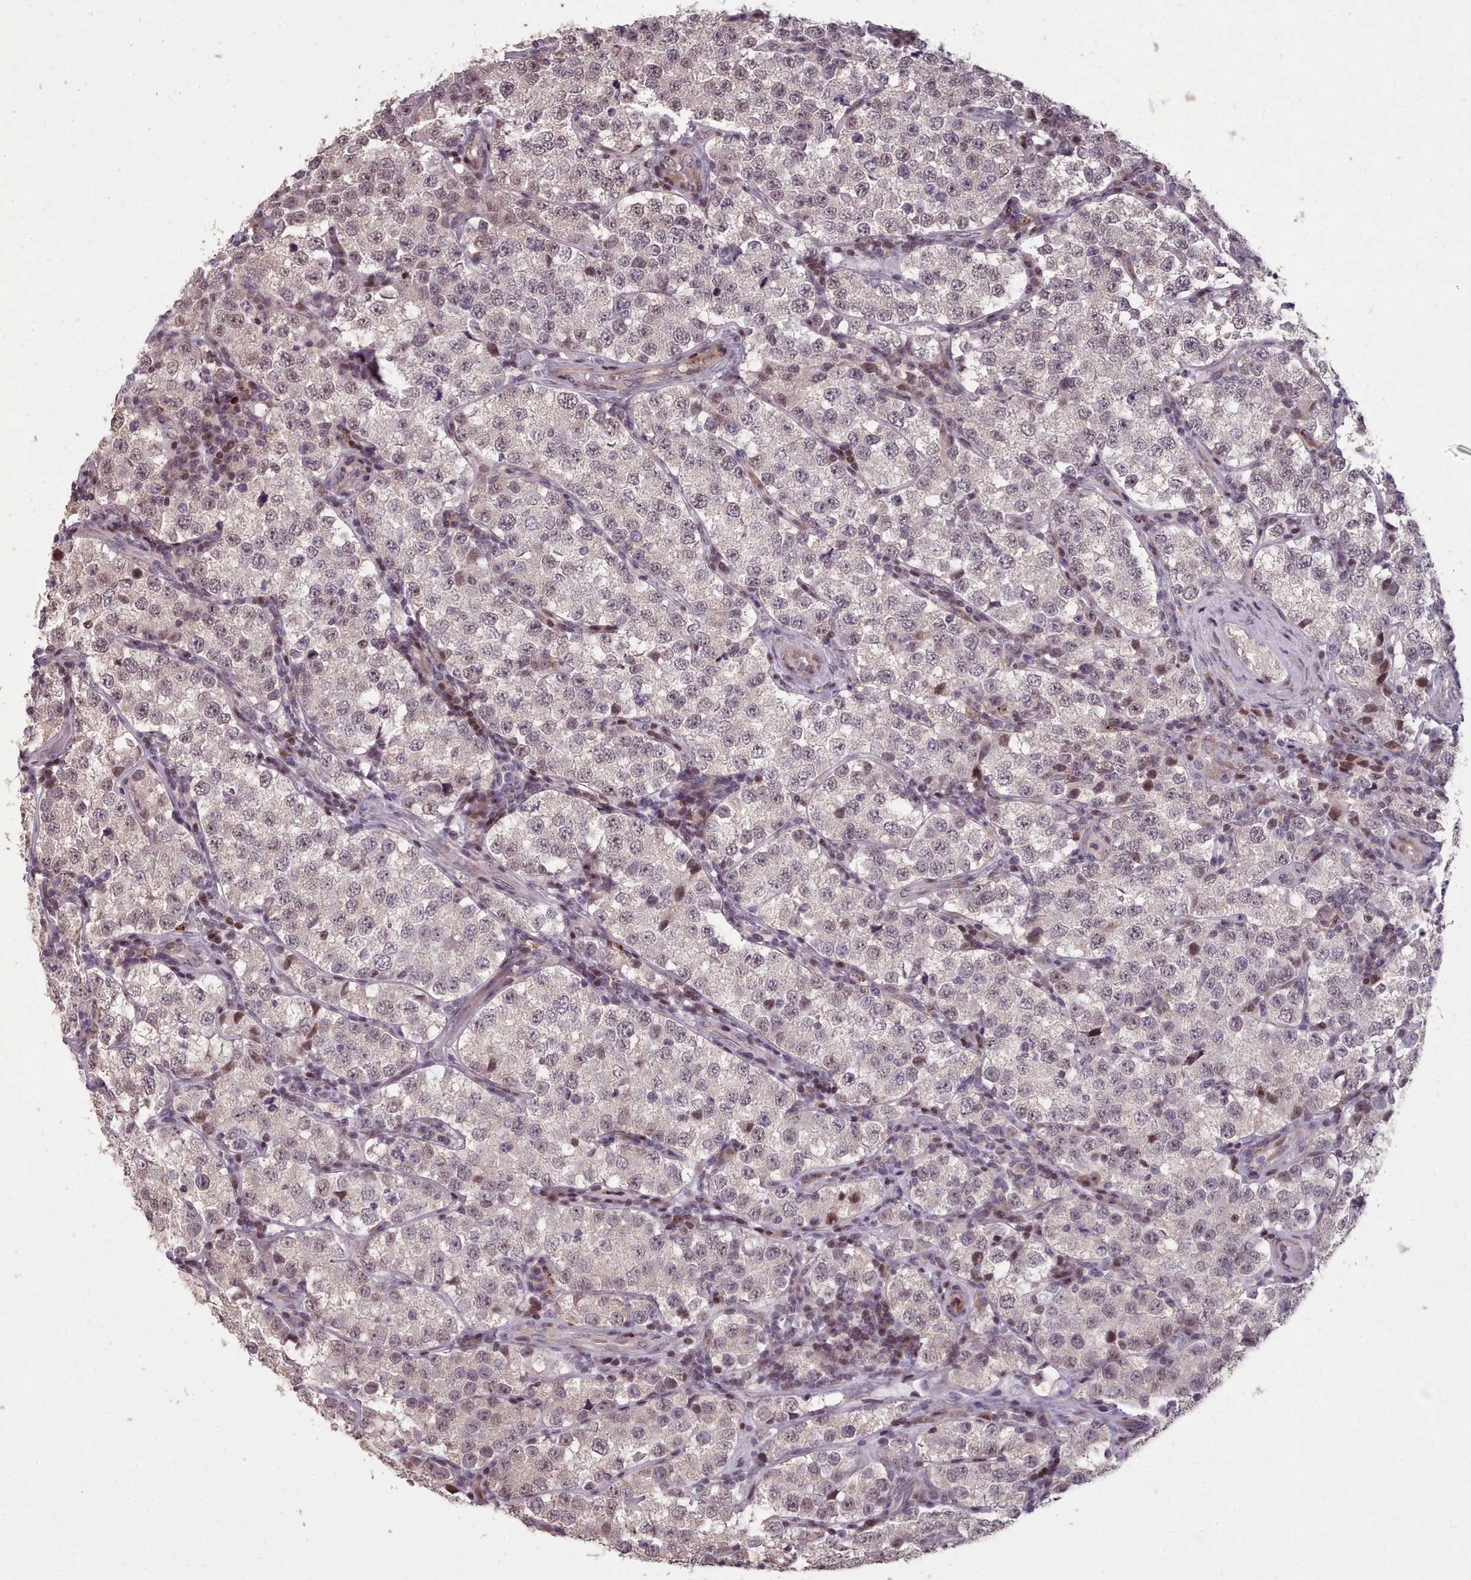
{"staining": {"intensity": "weak", "quantity": "<25%", "location": "nuclear"}, "tissue": "testis cancer", "cell_type": "Tumor cells", "image_type": "cancer", "snomed": [{"axis": "morphology", "description": "Seminoma, NOS"}, {"axis": "topography", "description": "Testis"}], "caption": "A high-resolution photomicrograph shows IHC staining of testis cancer (seminoma), which displays no significant positivity in tumor cells.", "gene": "ENSA", "patient": {"sex": "male", "age": 34}}